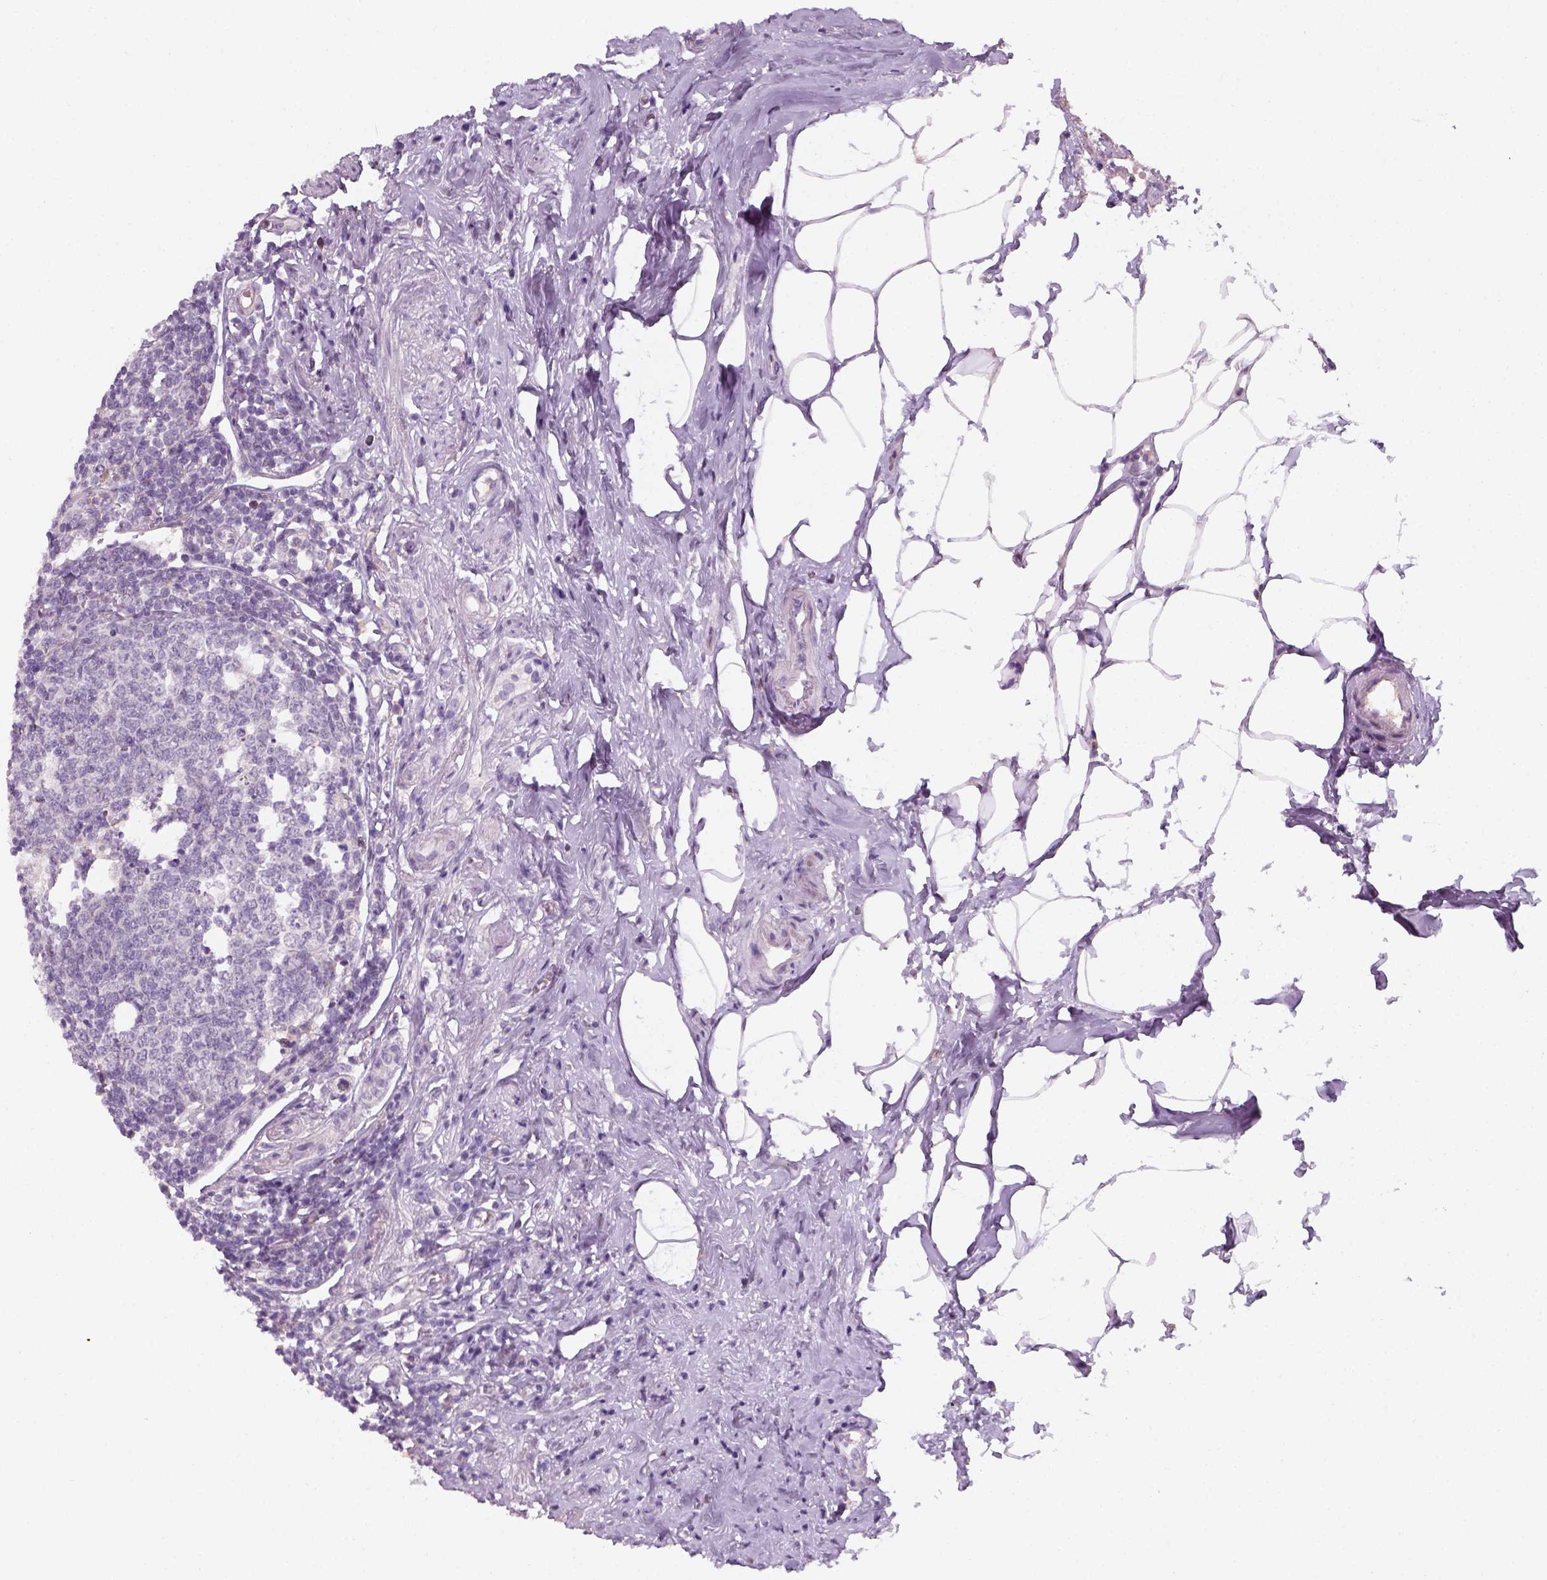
{"staining": {"intensity": "negative", "quantity": "none", "location": "none"}, "tissue": "appendix", "cell_type": "Glandular cells", "image_type": "normal", "snomed": [{"axis": "morphology", "description": "Normal tissue, NOS"}, {"axis": "morphology", "description": "Carcinoma, endometroid"}, {"axis": "topography", "description": "Appendix"}, {"axis": "topography", "description": "Colon"}], "caption": "This micrograph is of normal appendix stained with immunohistochemistry to label a protein in brown with the nuclei are counter-stained blue. There is no expression in glandular cells.", "gene": "GFI1B", "patient": {"sex": "female", "age": 60}}